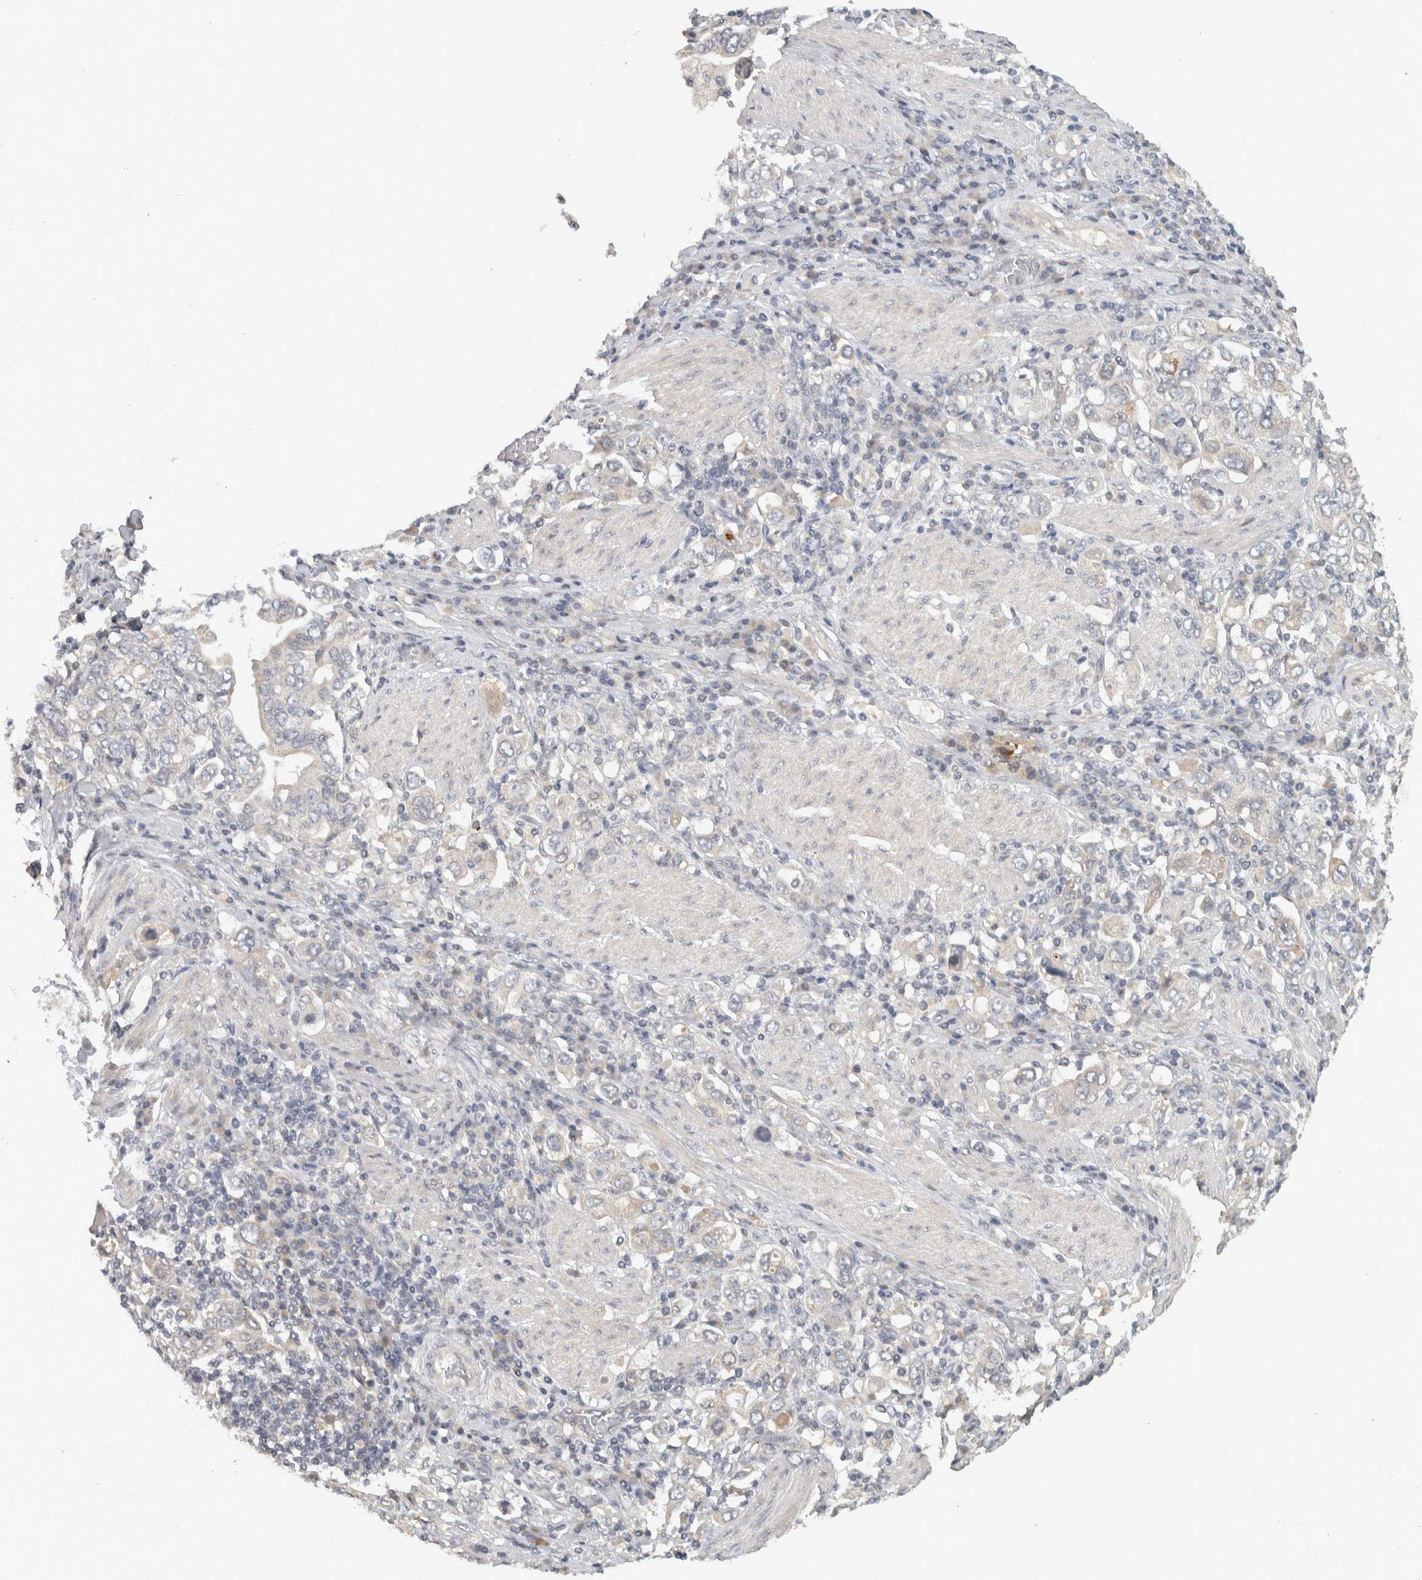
{"staining": {"intensity": "negative", "quantity": "none", "location": "none"}, "tissue": "stomach cancer", "cell_type": "Tumor cells", "image_type": "cancer", "snomed": [{"axis": "morphology", "description": "Adenocarcinoma, NOS"}, {"axis": "topography", "description": "Stomach, upper"}], "caption": "Stomach adenocarcinoma was stained to show a protein in brown. There is no significant staining in tumor cells.", "gene": "AFP", "patient": {"sex": "male", "age": 62}}